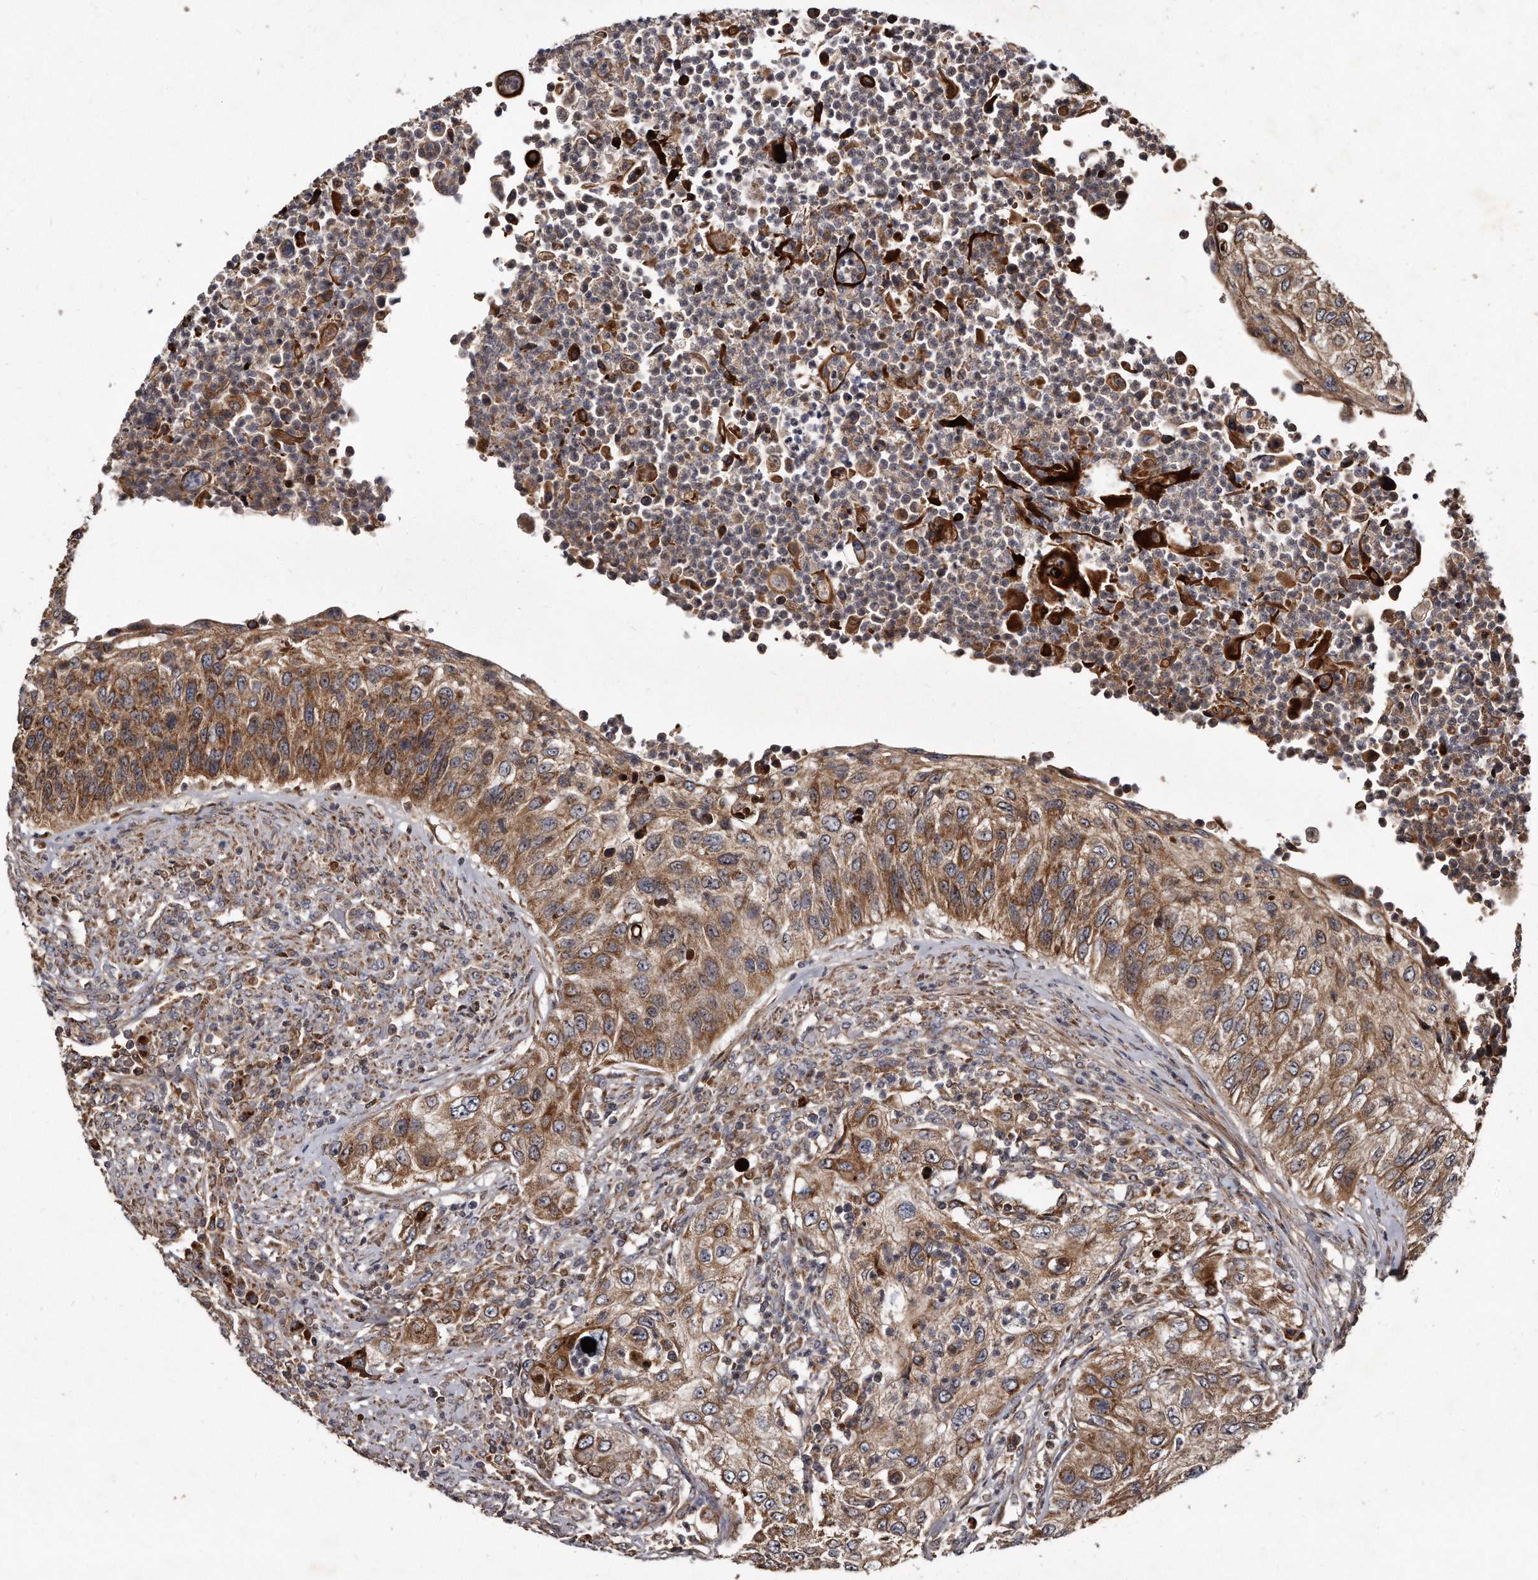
{"staining": {"intensity": "moderate", "quantity": ">75%", "location": "cytoplasmic/membranous"}, "tissue": "urothelial cancer", "cell_type": "Tumor cells", "image_type": "cancer", "snomed": [{"axis": "morphology", "description": "Urothelial carcinoma, High grade"}, {"axis": "topography", "description": "Urinary bladder"}], "caption": "Immunohistochemistry (IHC) of urothelial cancer shows medium levels of moderate cytoplasmic/membranous positivity in about >75% of tumor cells.", "gene": "FAM136A", "patient": {"sex": "female", "age": 60}}